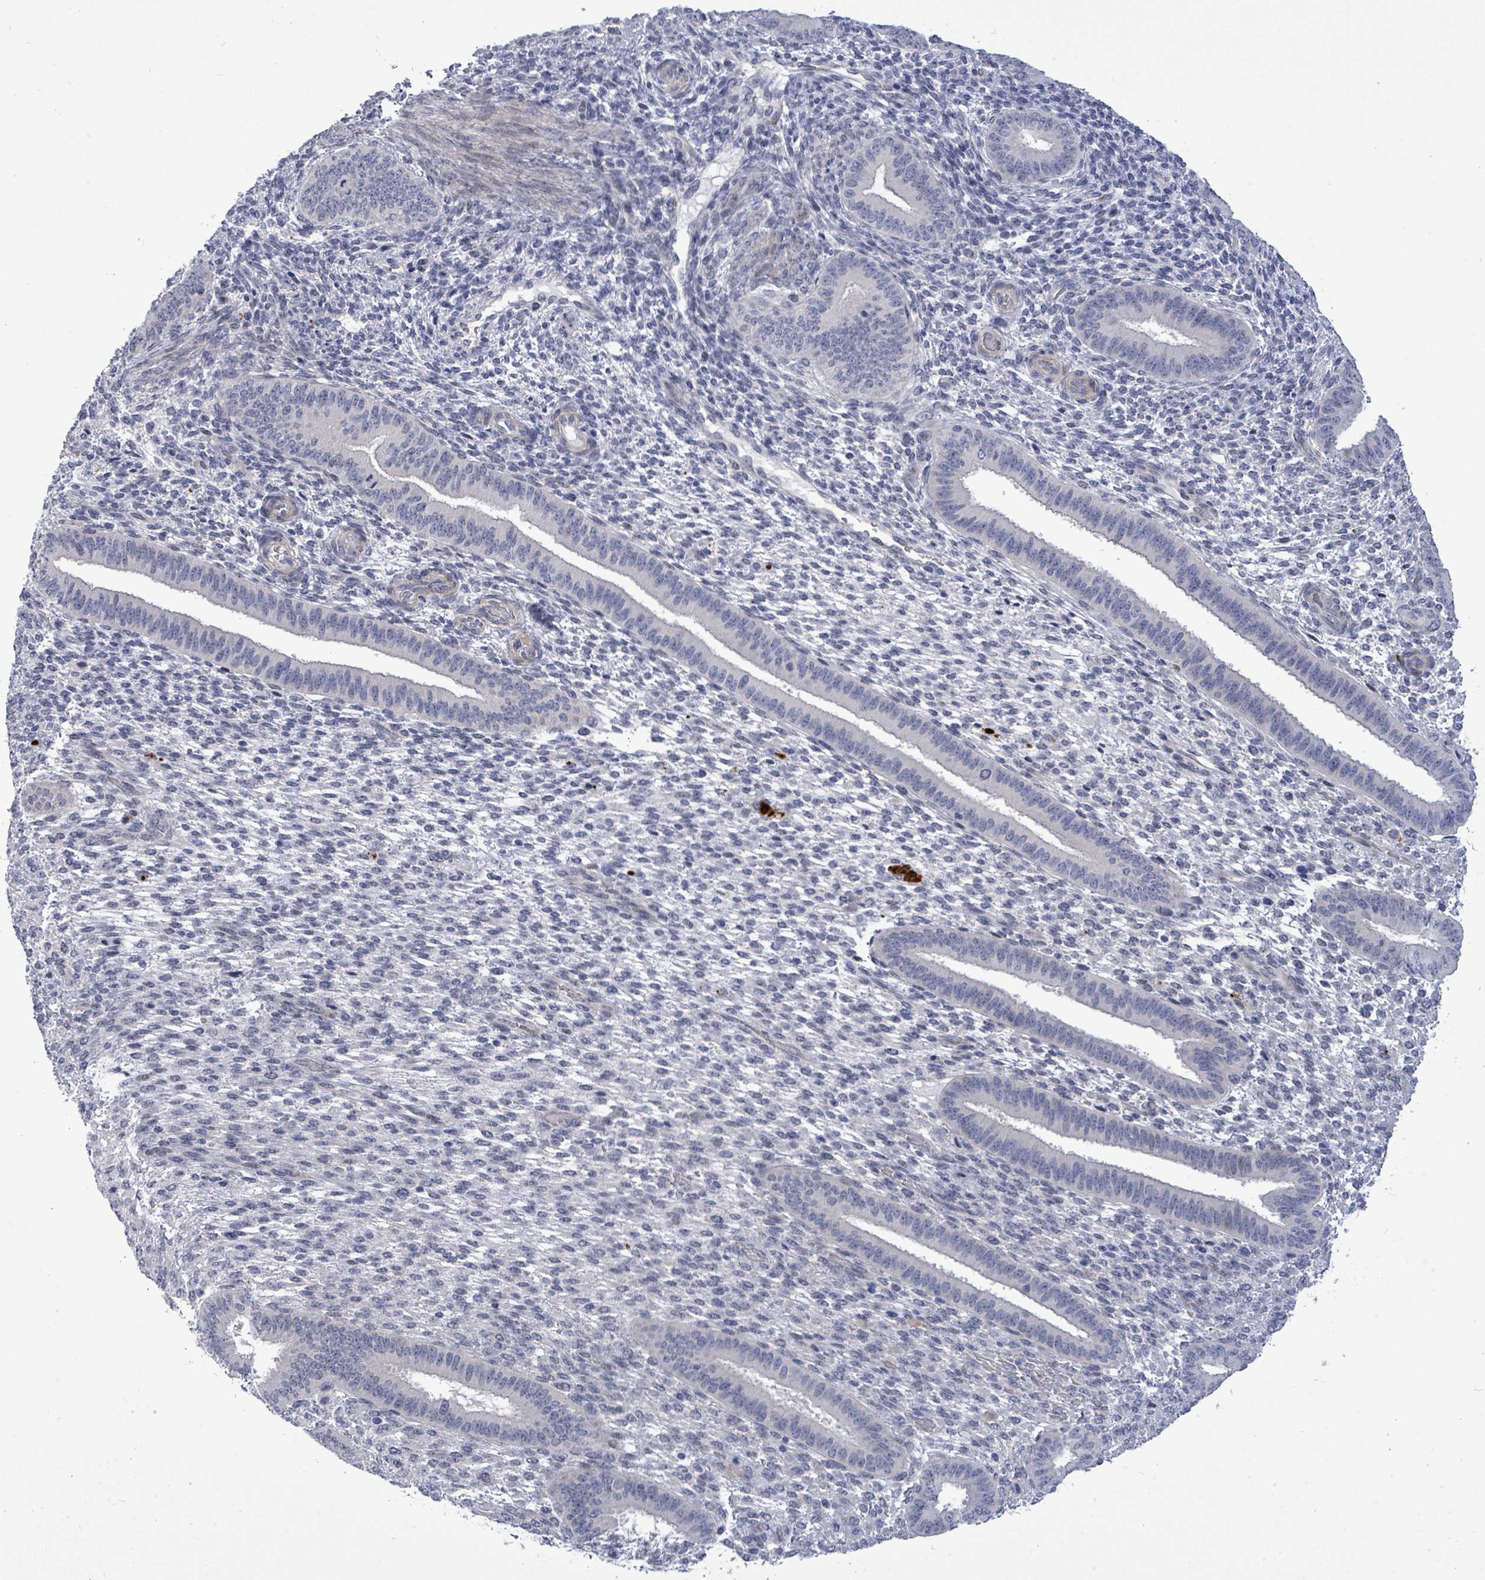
{"staining": {"intensity": "negative", "quantity": "none", "location": "none"}, "tissue": "endometrium", "cell_type": "Cells in endometrial stroma", "image_type": "normal", "snomed": [{"axis": "morphology", "description": "Normal tissue, NOS"}, {"axis": "topography", "description": "Endometrium"}], "caption": "An IHC photomicrograph of normal endometrium is shown. There is no staining in cells in endometrial stroma of endometrium.", "gene": "CT45A10", "patient": {"sex": "female", "age": 36}}